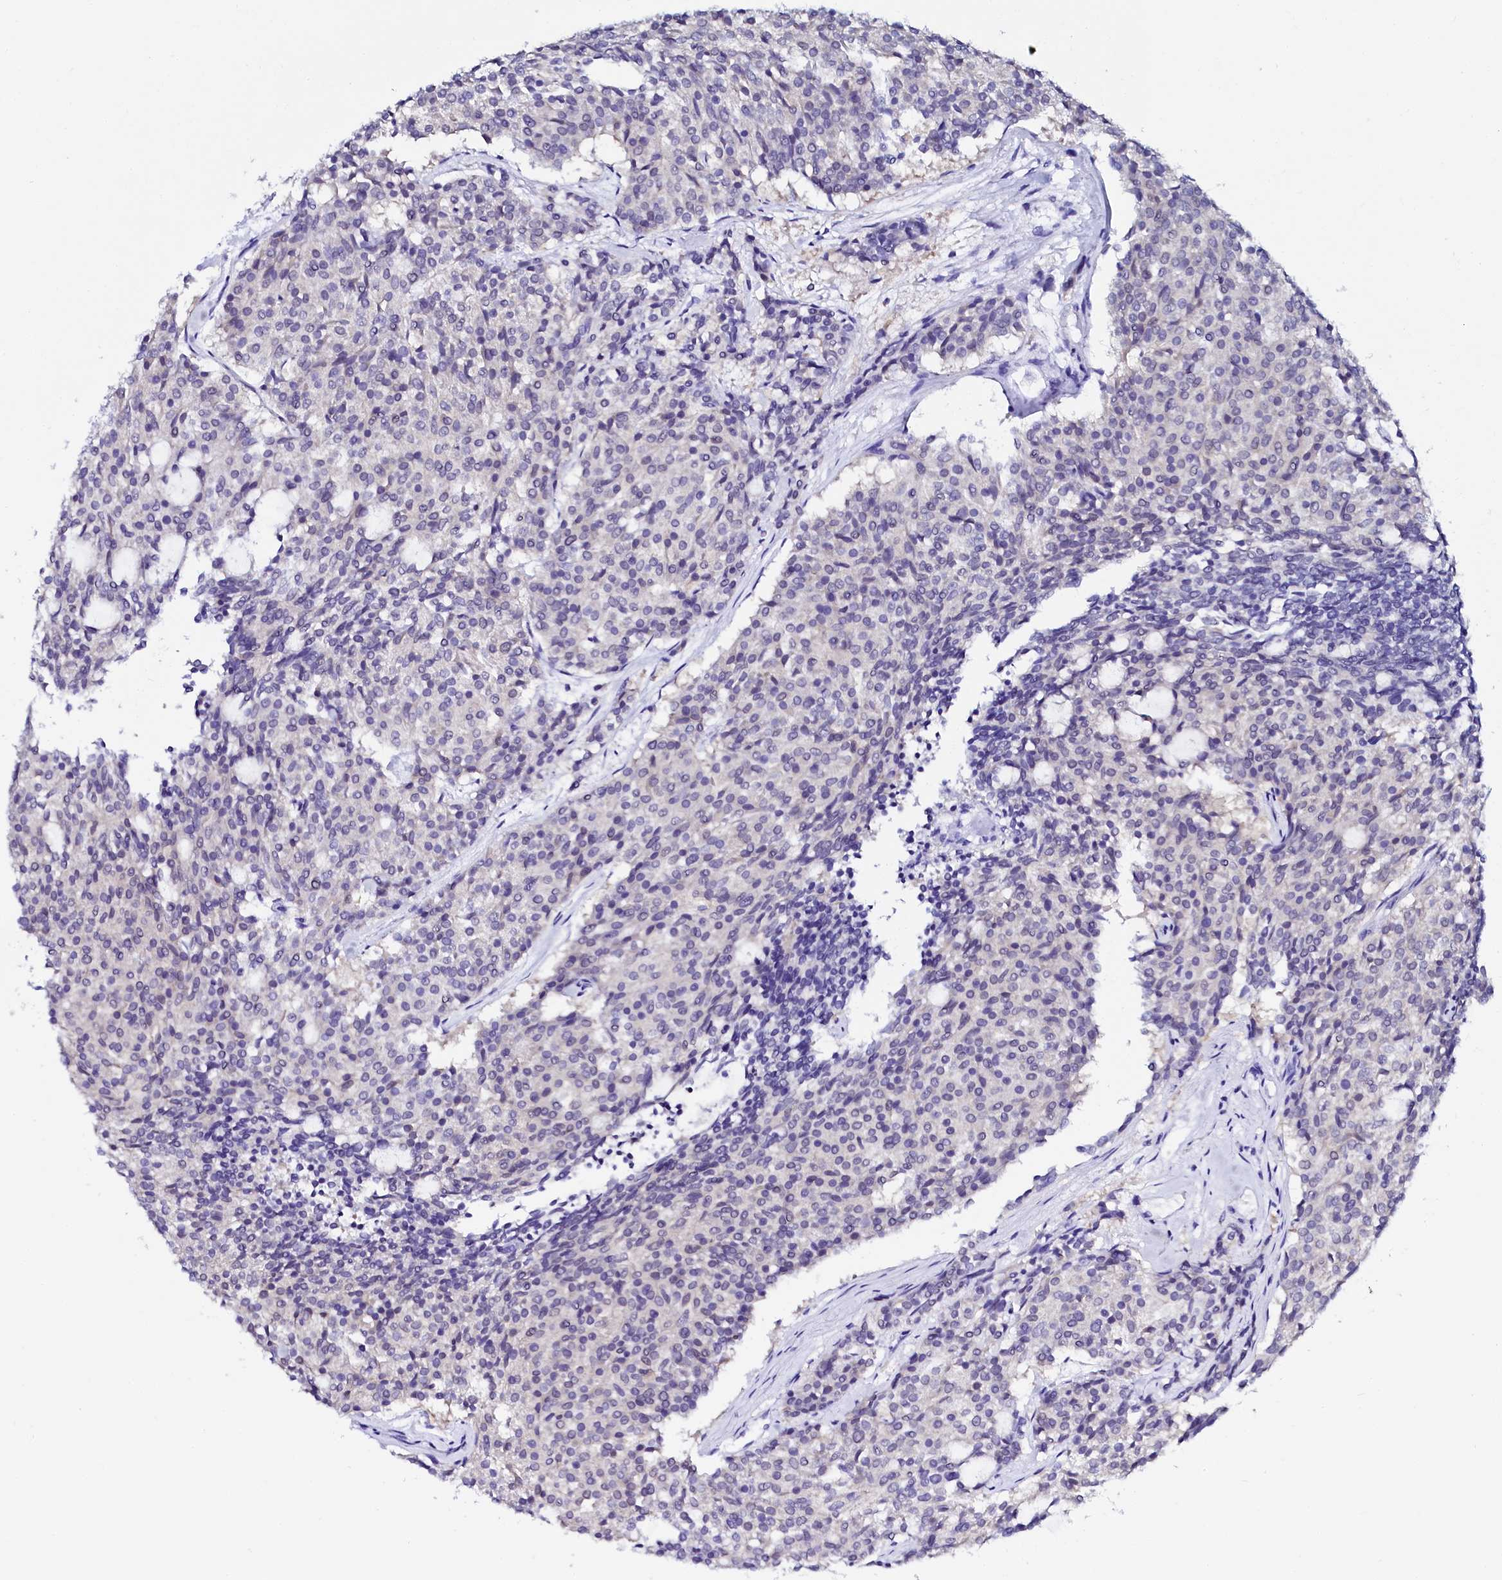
{"staining": {"intensity": "negative", "quantity": "none", "location": "none"}, "tissue": "carcinoid", "cell_type": "Tumor cells", "image_type": "cancer", "snomed": [{"axis": "morphology", "description": "Carcinoid, malignant, NOS"}, {"axis": "topography", "description": "Pancreas"}], "caption": "An immunohistochemistry image of carcinoid is shown. There is no staining in tumor cells of carcinoid.", "gene": "SORD", "patient": {"sex": "female", "age": 54}}